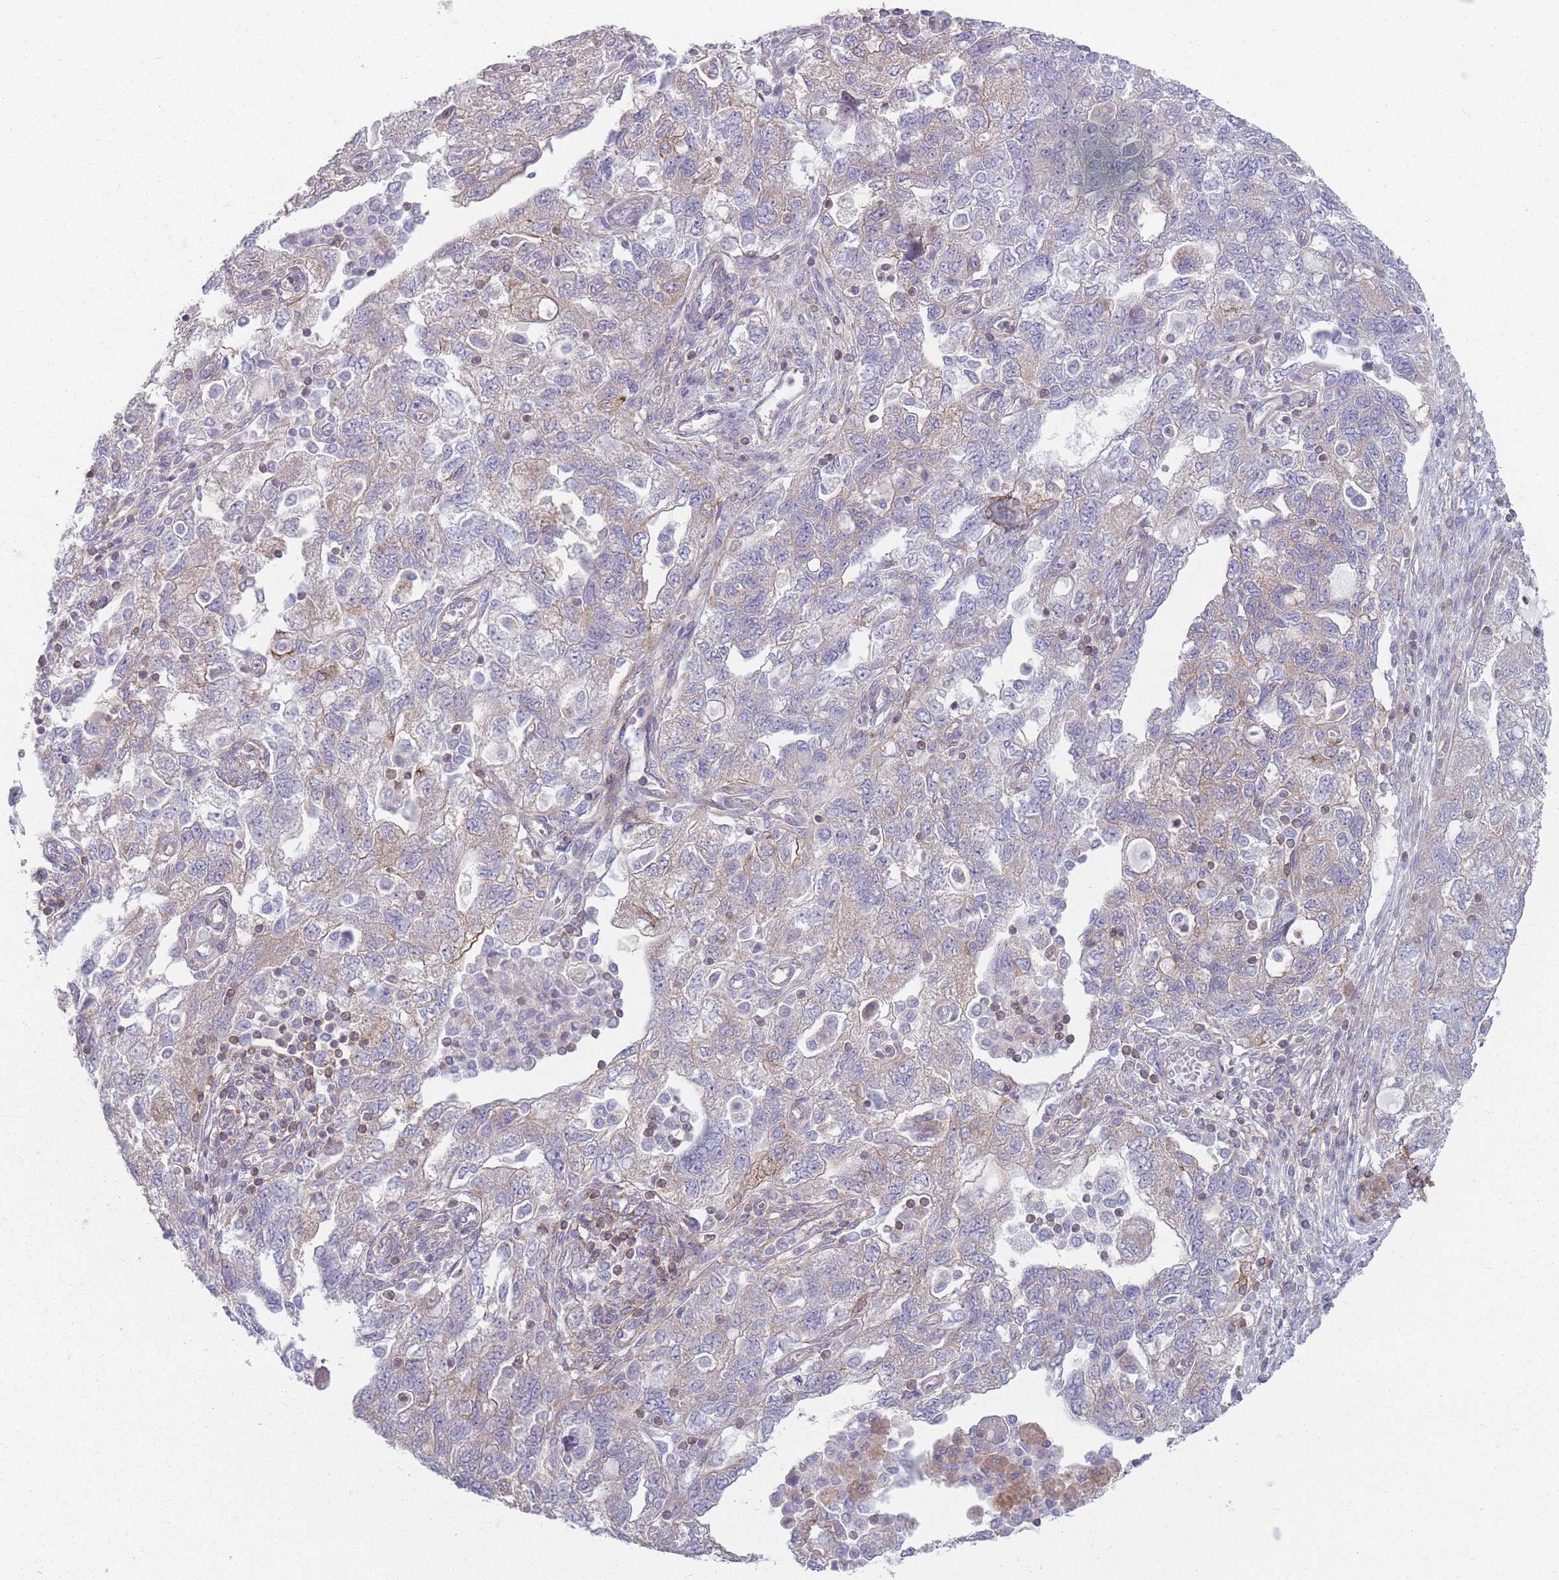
{"staining": {"intensity": "weak", "quantity": "<25%", "location": "cytoplasmic/membranous"}, "tissue": "ovarian cancer", "cell_type": "Tumor cells", "image_type": "cancer", "snomed": [{"axis": "morphology", "description": "Carcinoma, NOS"}, {"axis": "morphology", "description": "Cystadenocarcinoma, serous, NOS"}, {"axis": "topography", "description": "Ovary"}], "caption": "There is no significant staining in tumor cells of ovarian cancer.", "gene": "HSBP1L1", "patient": {"sex": "female", "age": 69}}